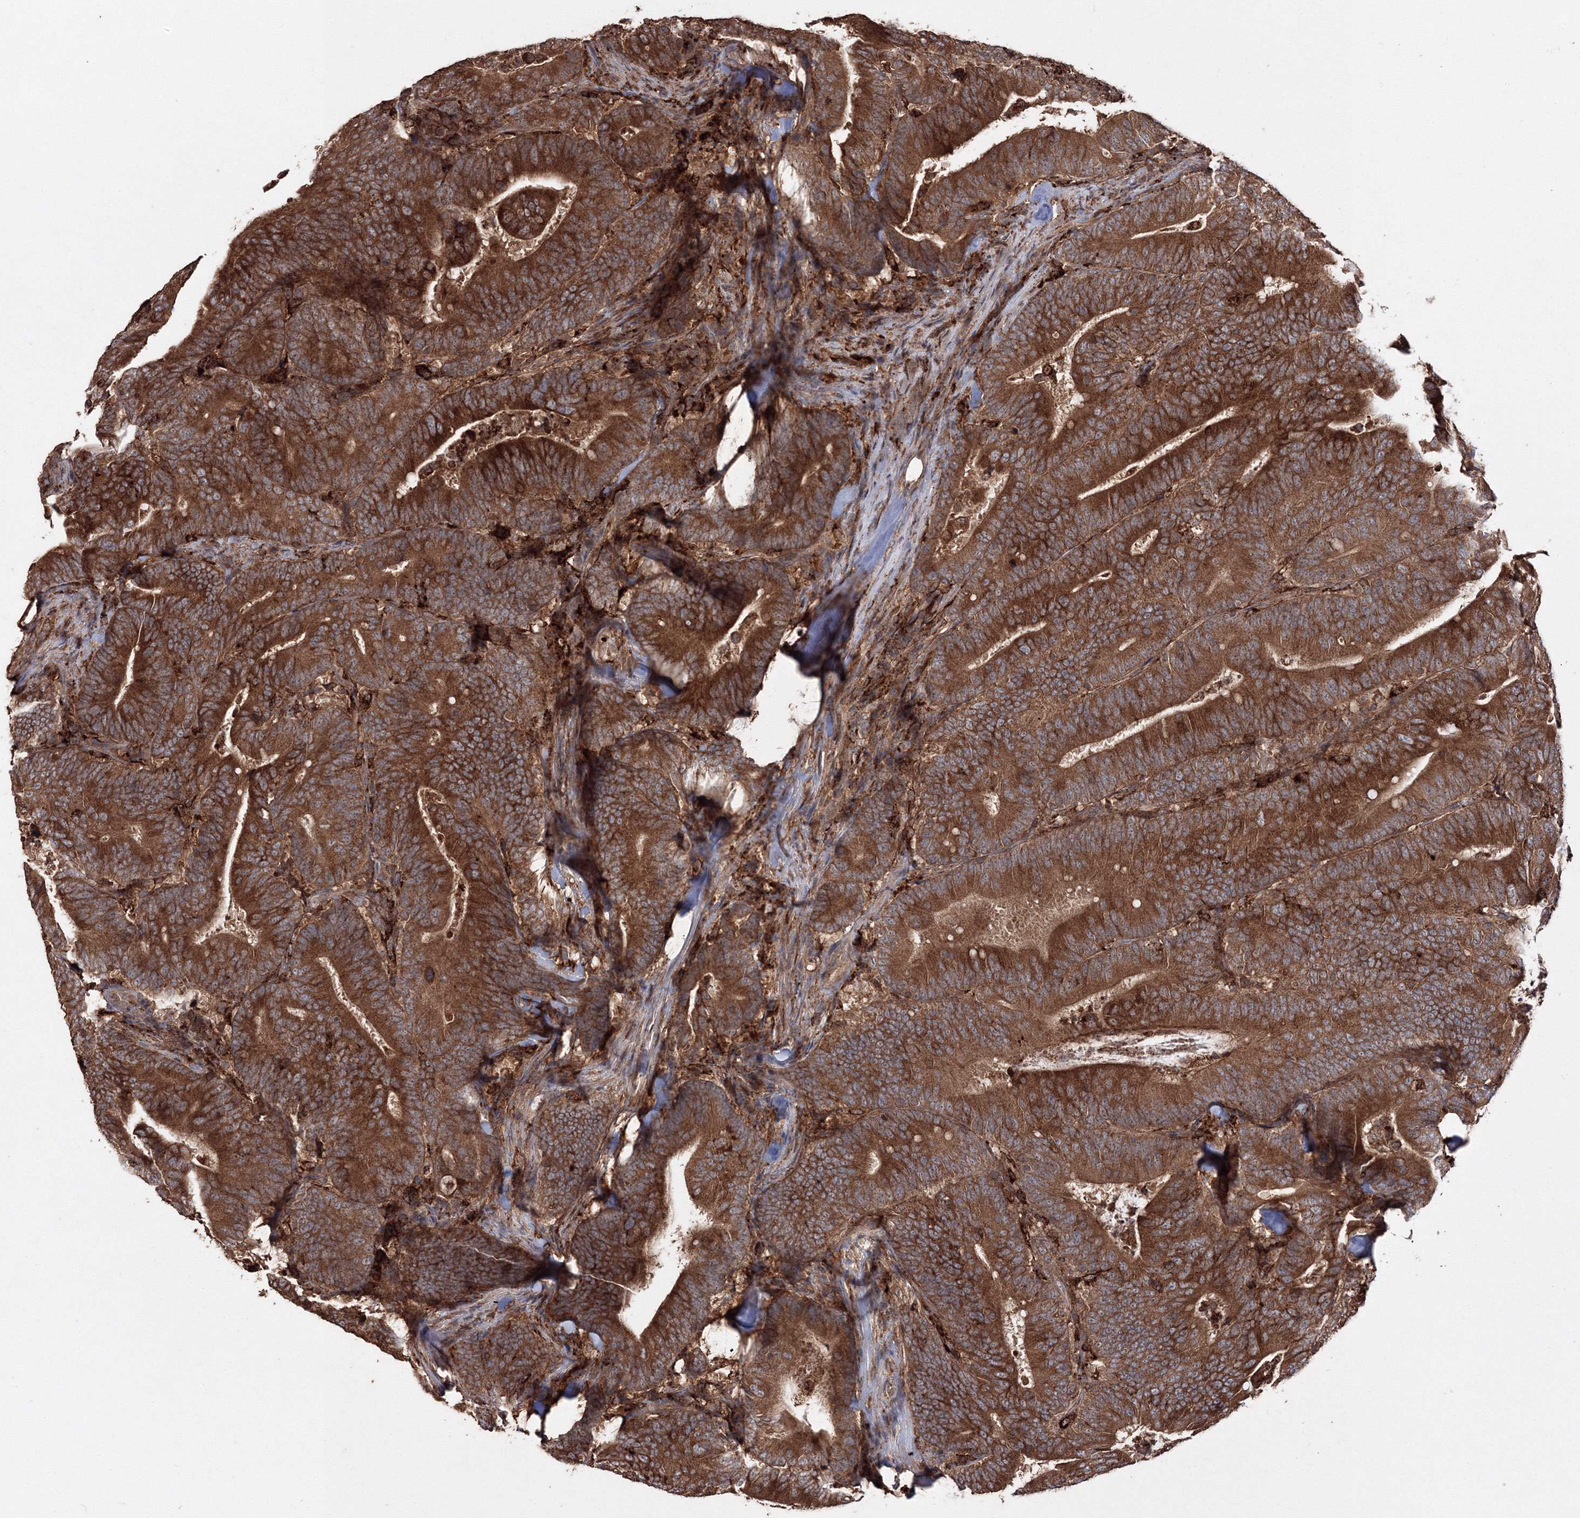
{"staining": {"intensity": "moderate", "quantity": ">75%", "location": "cytoplasmic/membranous"}, "tissue": "colorectal cancer", "cell_type": "Tumor cells", "image_type": "cancer", "snomed": [{"axis": "morphology", "description": "Adenocarcinoma, NOS"}, {"axis": "topography", "description": "Colon"}], "caption": "Brown immunohistochemical staining in colorectal cancer demonstrates moderate cytoplasmic/membranous staining in approximately >75% of tumor cells. The staining was performed using DAB (3,3'-diaminobenzidine), with brown indicating positive protein expression. Nuclei are stained blue with hematoxylin.", "gene": "DDO", "patient": {"sex": "female", "age": 66}}